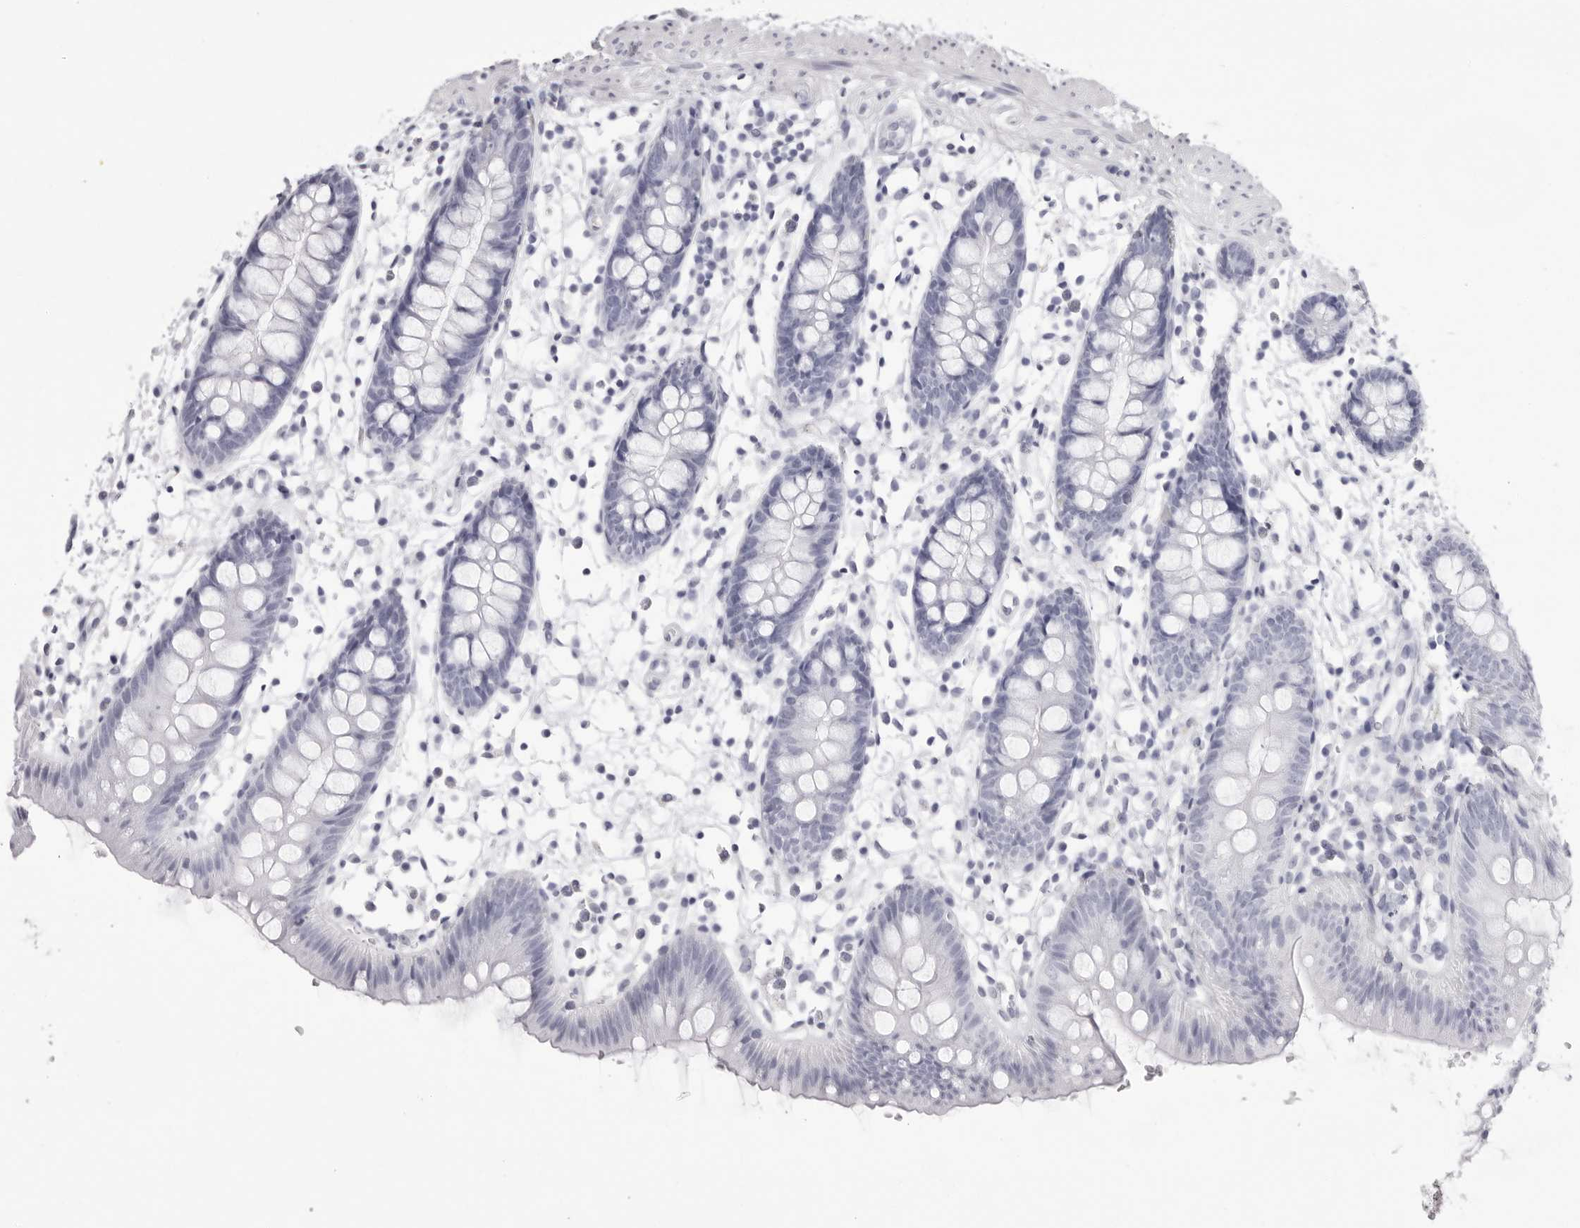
{"staining": {"intensity": "negative", "quantity": "none", "location": "none"}, "tissue": "colon", "cell_type": "Endothelial cells", "image_type": "normal", "snomed": [{"axis": "morphology", "description": "Normal tissue, NOS"}, {"axis": "topography", "description": "Colon"}], "caption": "IHC of unremarkable colon exhibits no staining in endothelial cells. The staining is performed using DAB brown chromogen with nuclei counter-stained in using hematoxylin.", "gene": "TMOD4", "patient": {"sex": "male", "age": 56}}